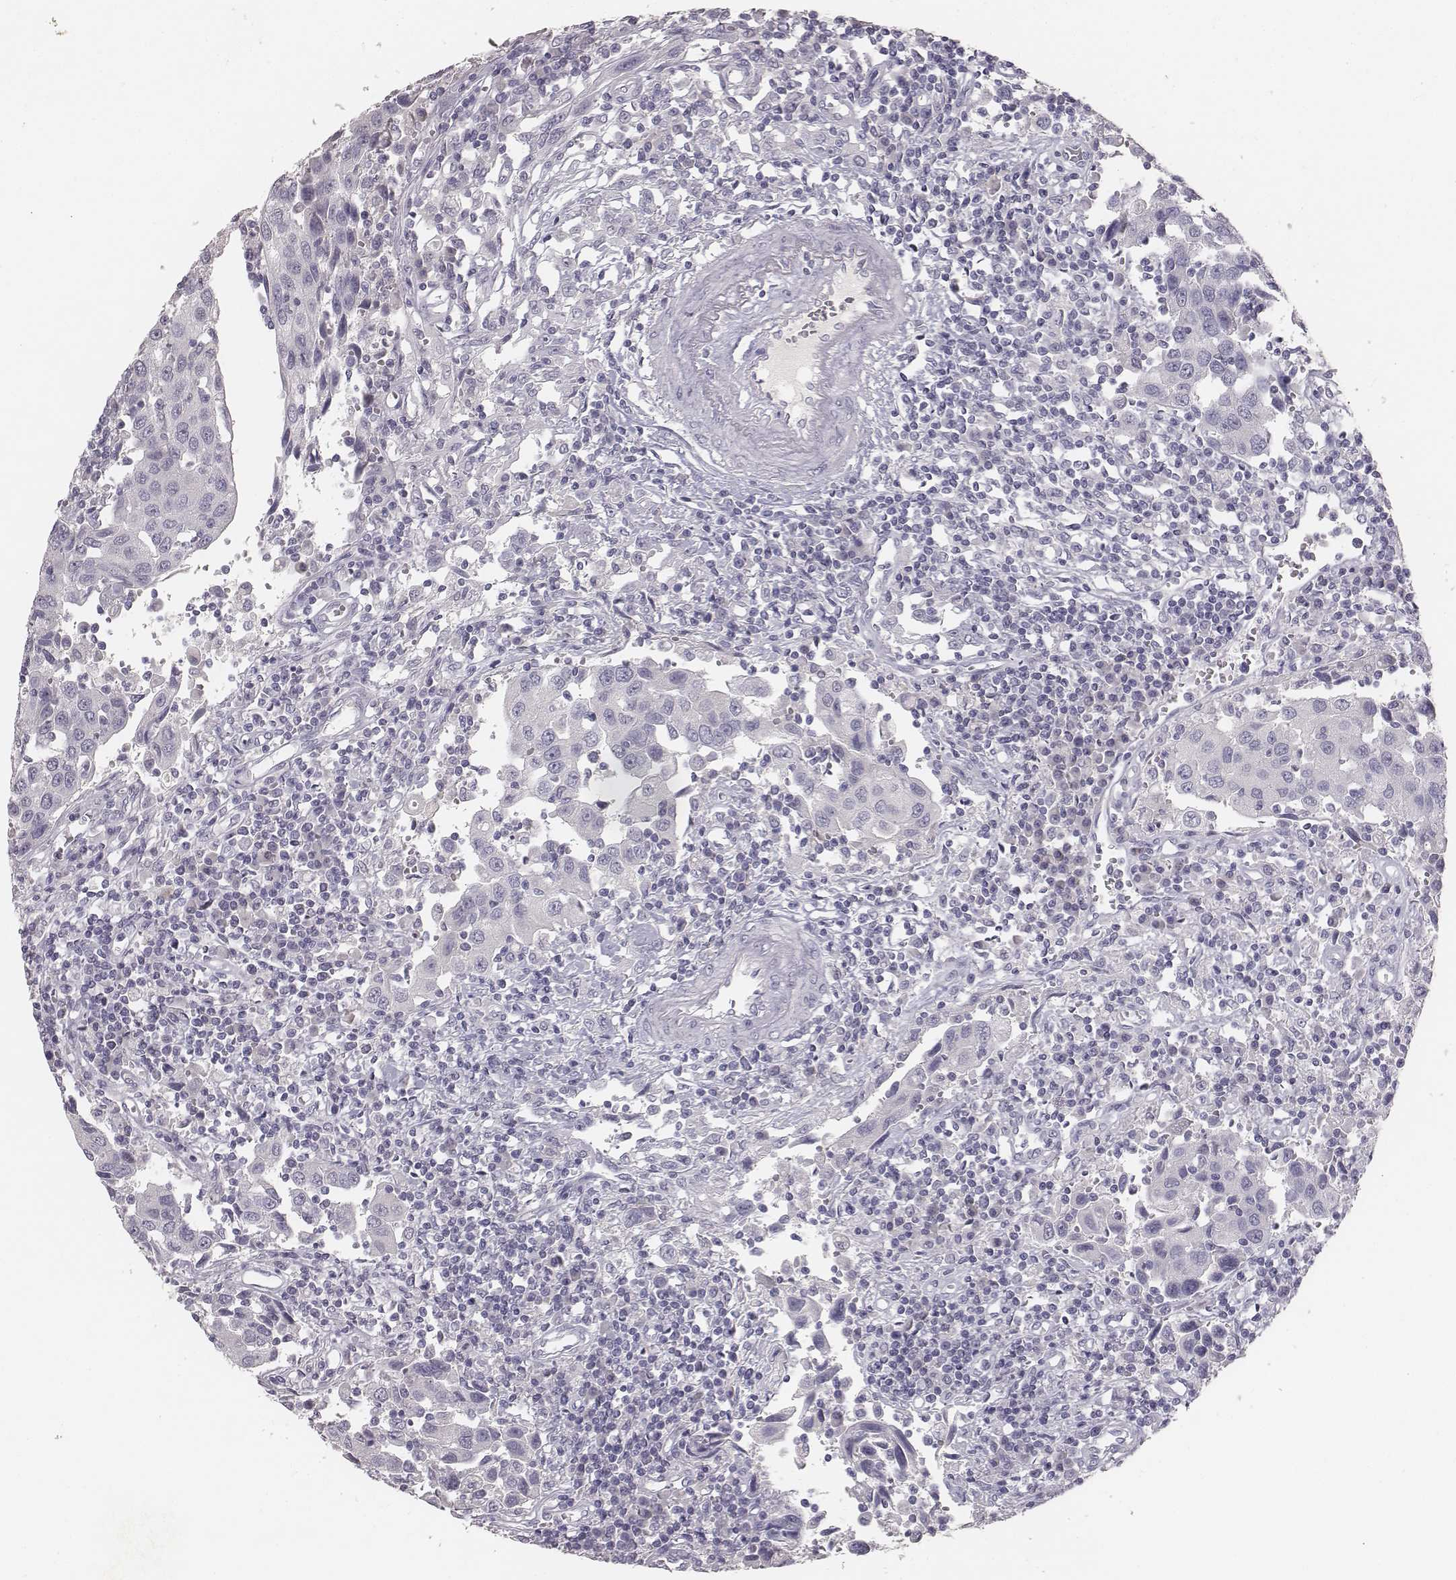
{"staining": {"intensity": "negative", "quantity": "none", "location": "none"}, "tissue": "urothelial cancer", "cell_type": "Tumor cells", "image_type": "cancer", "snomed": [{"axis": "morphology", "description": "Urothelial carcinoma, High grade"}, {"axis": "topography", "description": "Urinary bladder"}], "caption": "High power microscopy micrograph of an immunohistochemistry (IHC) micrograph of urothelial cancer, revealing no significant staining in tumor cells.", "gene": "MYH6", "patient": {"sex": "female", "age": 85}}